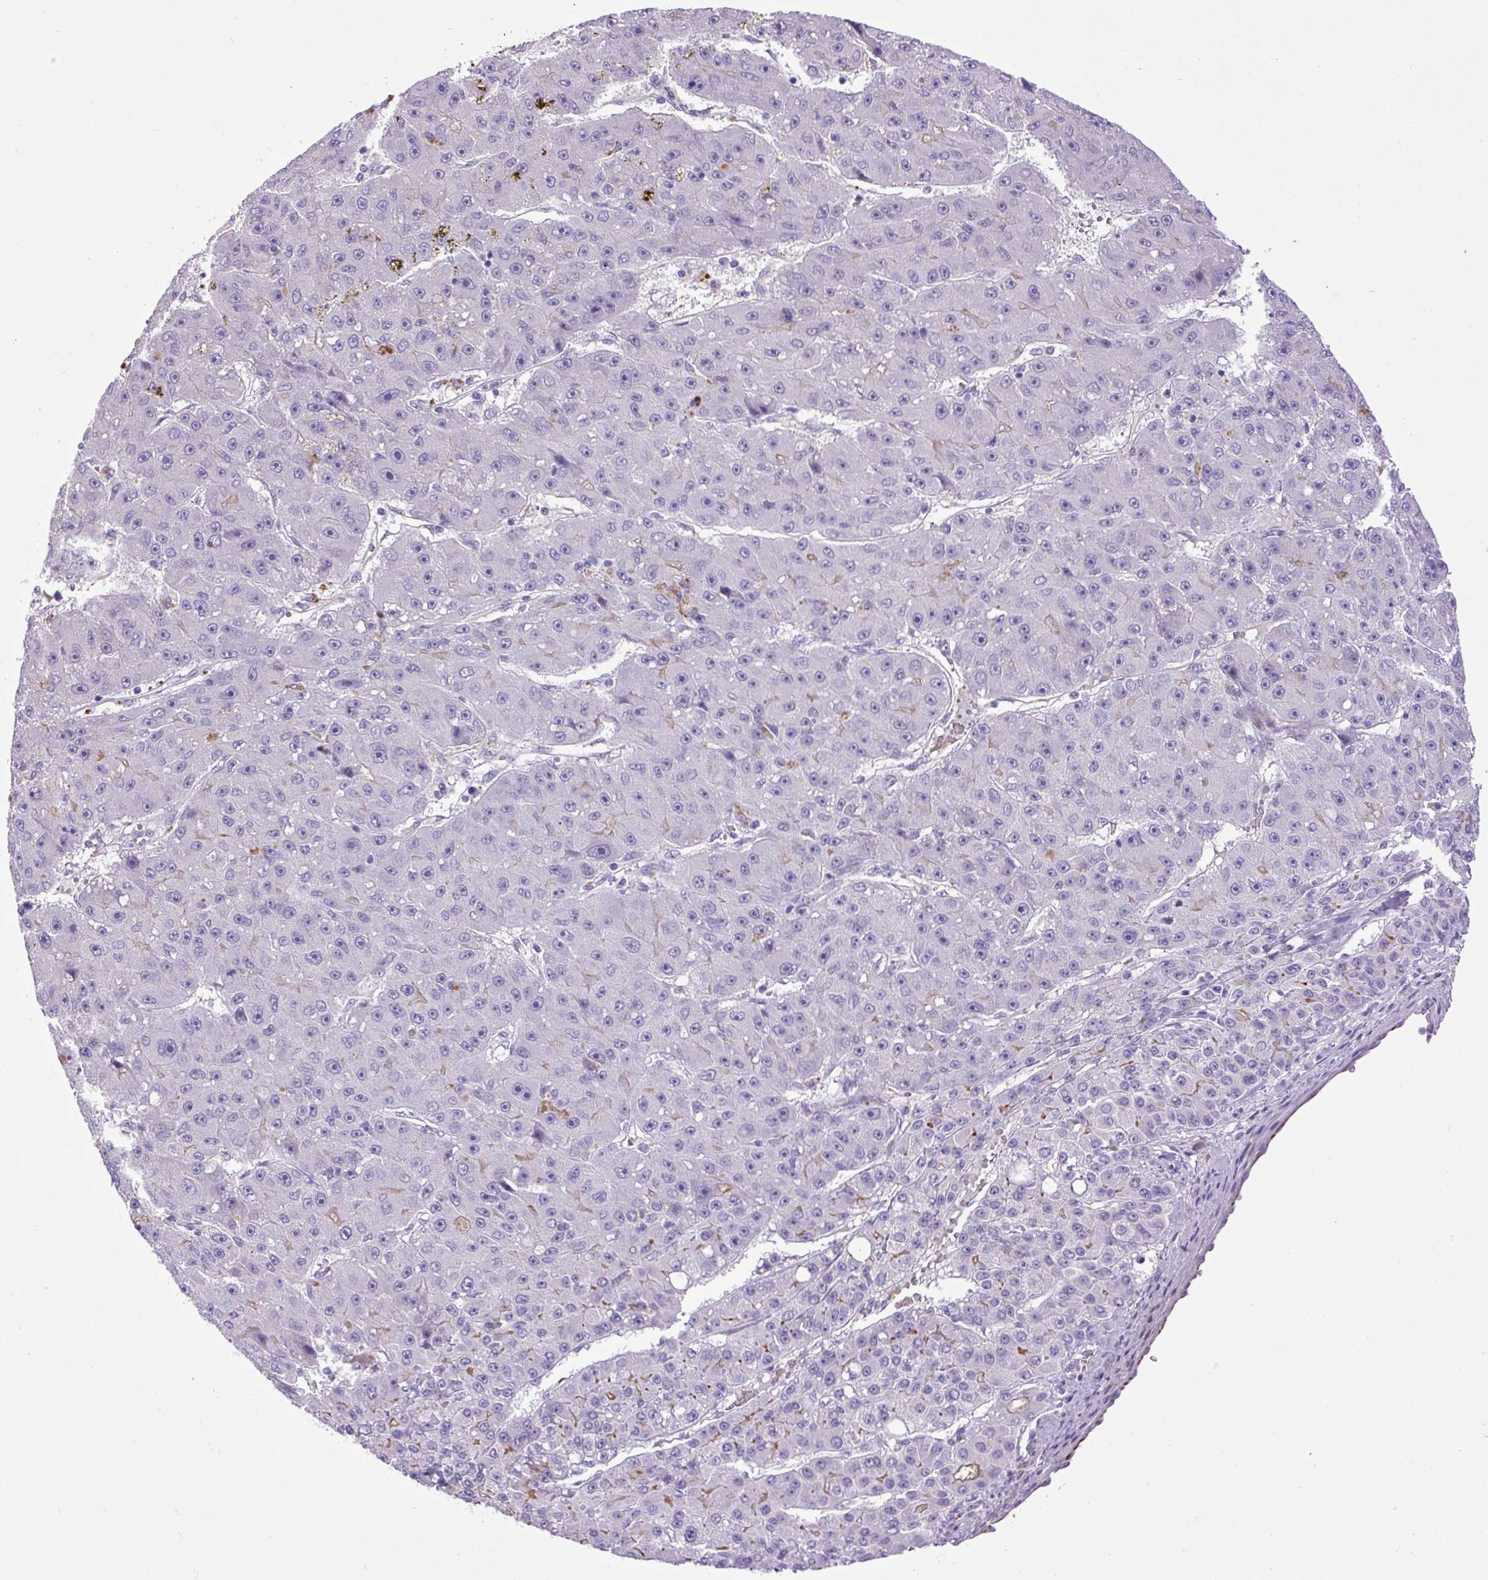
{"staining": {"intensity": "weak", "quantity": "<25%", "location": "cytoplasmic/membranous"}, "tissue": "liver cancer", "cell_type": "Tumor cells", "image_type": "cancer", "snomed": [{"axis": "morphology", "description": "Carcinoma, Hepatocellular, NOS"}, {"axis": "topography", "description": "Liver"}], "caption": "Tumor cells are negative for brown protein staining in hepatocellular carcinoma (liver). The staining is performed using DAB (3,3'-diaminobenzidine) brown chromogen with nuclei counter-stained in using hematoxylin.", "gene": "VWA7", "patient": {"sex": "male", "age": 67}}